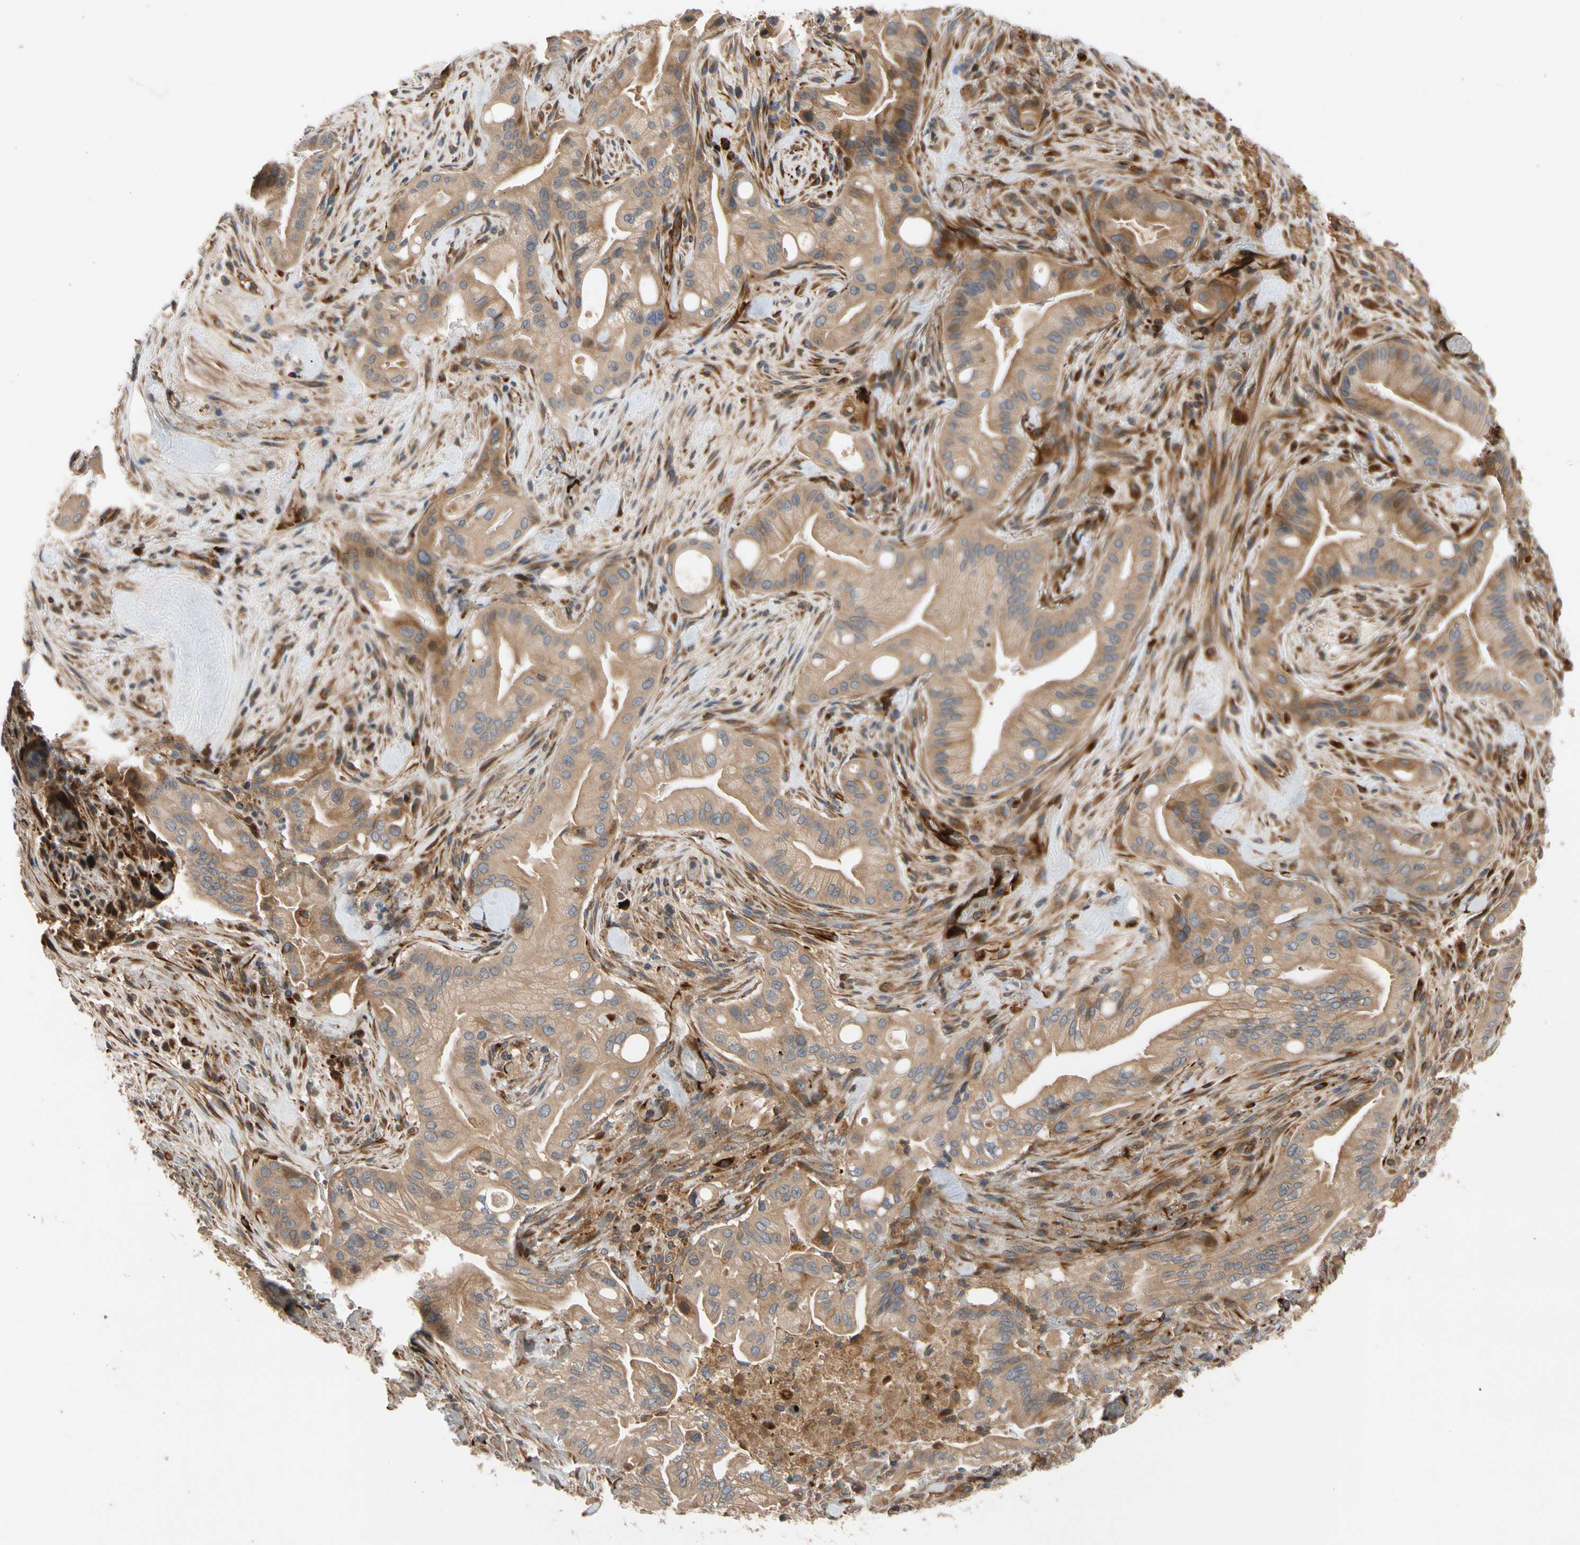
{"staining": {"intensity": "moderate", "quantity": ">75%", "location": "cytoplasmic/membranous"}, "tissue": "liver cancer", "cell_type": "Tumor cells", "image_type": "cancer", "snomed": [{"axis": "morphology", "description": "Cholangiocarcinoma"}, {"axis": "topography", "description": "Liver"}], "caption": "The histopathology image reveals staining of liver cancer, revealing moderate cytoplasmic/membranous protein positivity (brown color) within tumor cells. Immunohistochemistry stains the protein of interest in brown and the nuclei are stained blue.", "gene": "FGD6", "patient": {"sex": "female", "age": 68}}